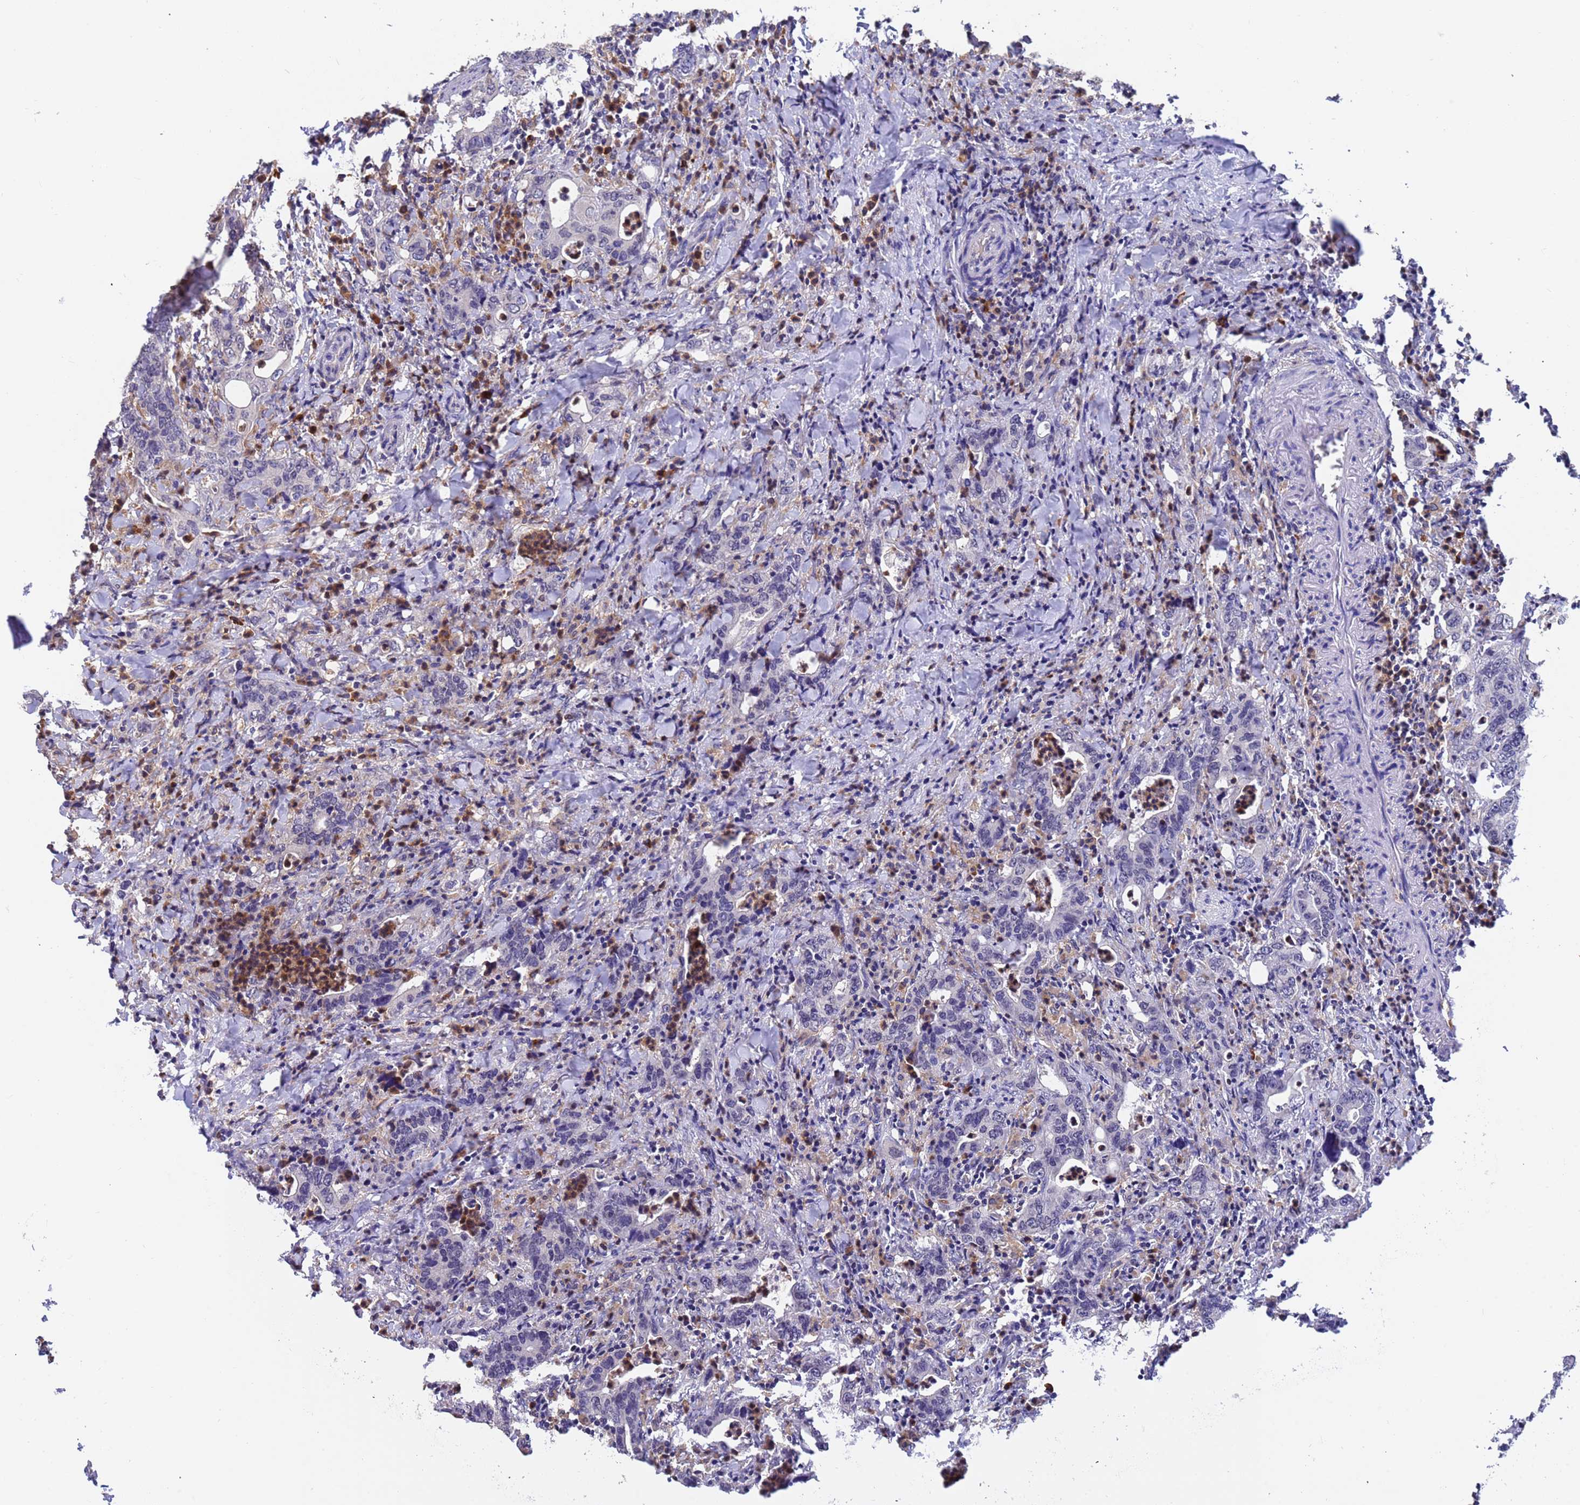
{"staining": {"intensity": "negative", "quantity": "none", "location": "none"}, "tissue": "colorectal cancer", "cell_type": "Tumor cells", "image_type": "cancer", "snomed": [{"axis": "morphology", "description": "Adenocarcinoma, NOS"}, {"axis": "topography", "description": "Colon"}], "caption": "Tumor cells show no significant expression in colorectal cancer (adenocarcinoma). (DAB immunohistochemistry visualized using brightfield microscopy, high magnification).", "gene": "AMPD3", "patient": {"sex": "female", "age": 75}}